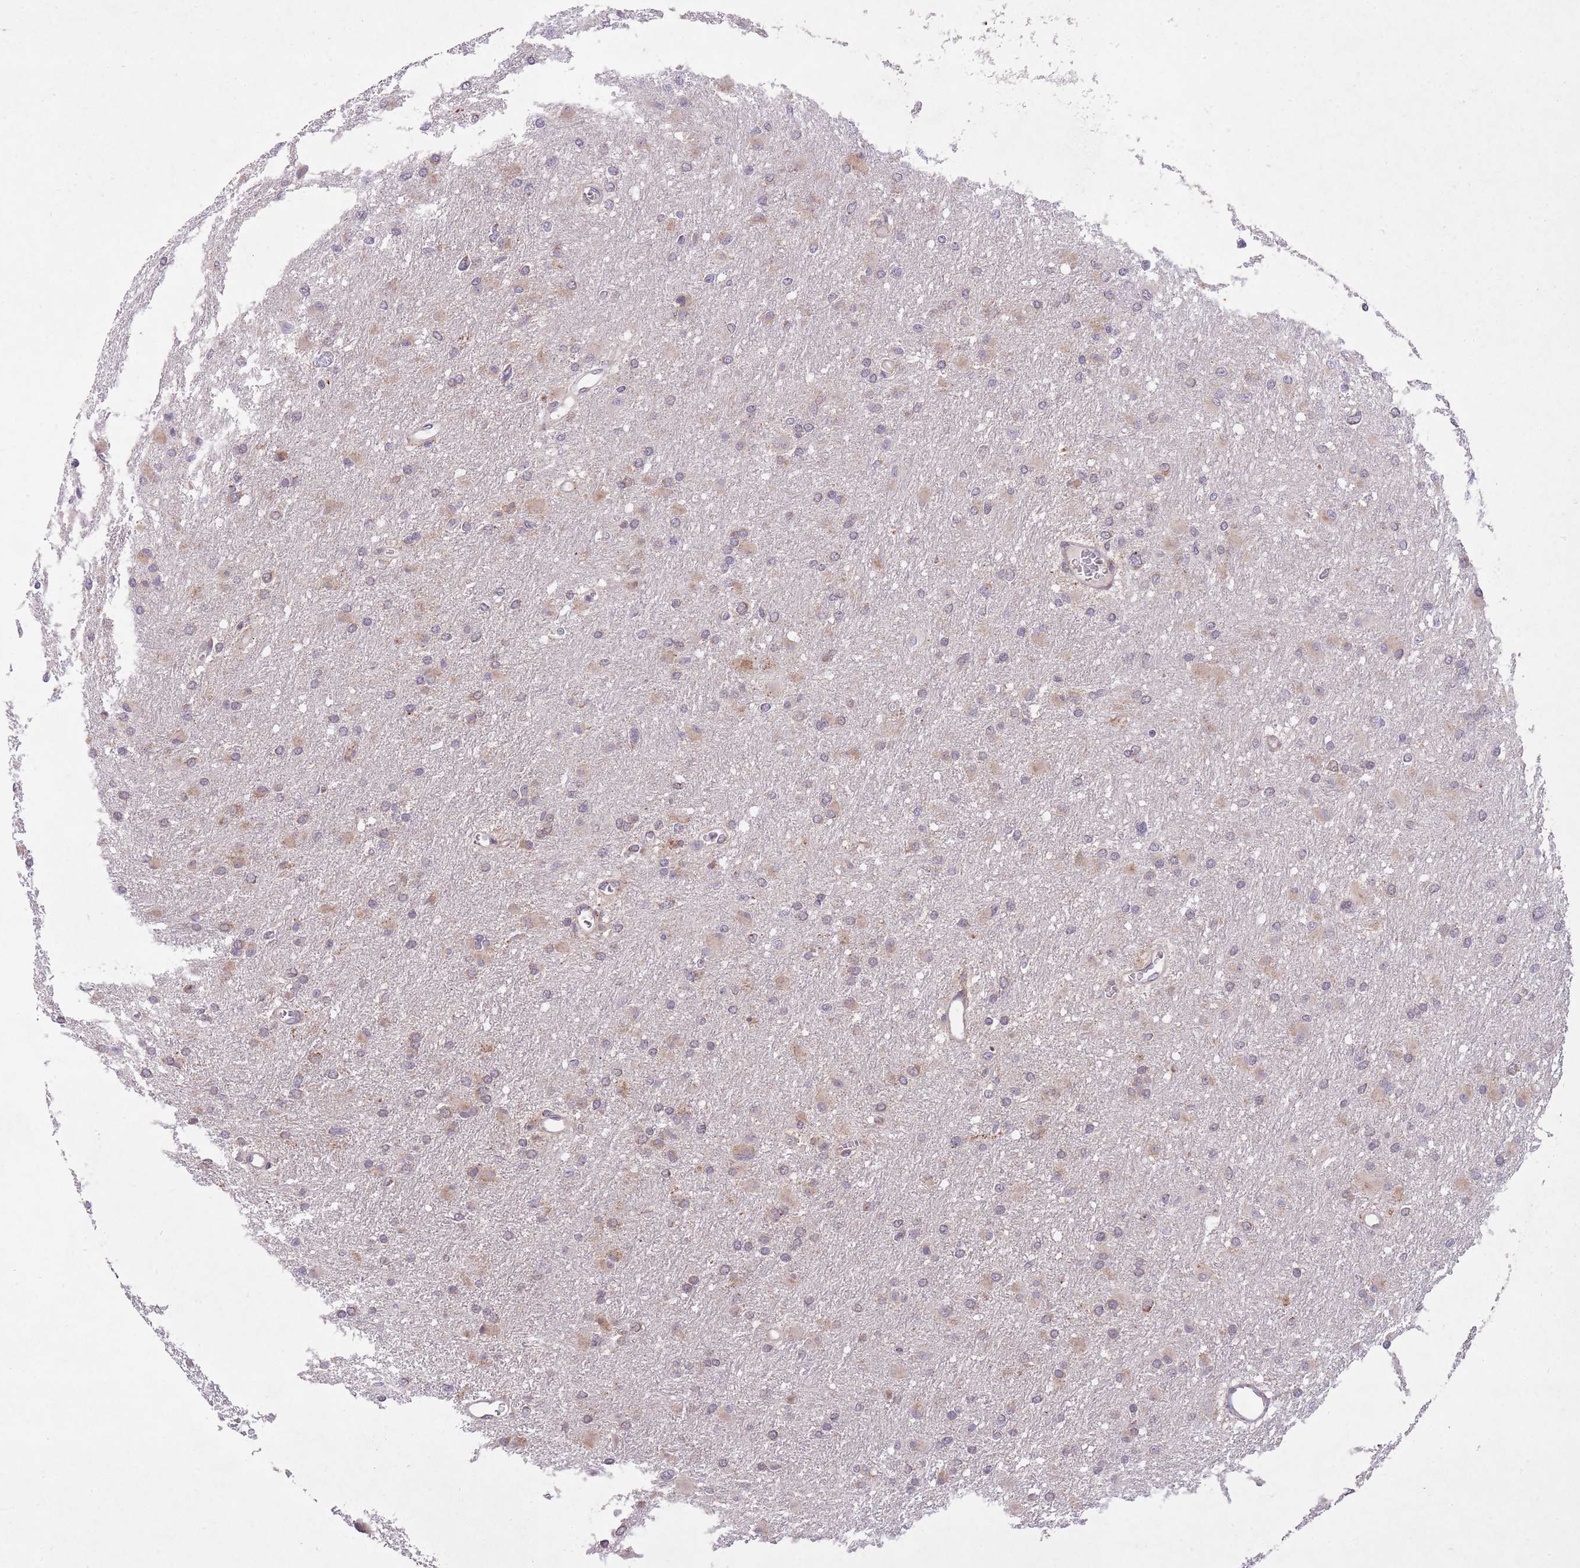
{"staining": {"intensity": "weak", "quantity": "25%-75%", "location": "cytoplasmic/membranous"}, "tissue": "glioma", "cell_type": "Tumor cells", "image_type": "cancer", "snomed": [{"axis": "morphology", "description": "Glioma, malignant, High grade"}, {"axis": "topography", "description": "Cerebral cortex"}], "caption": "IHC of human glioma shows low levels of weak cytoplasmic/membranous expression in about 25%-75% of tumor cells.", "gene": "TTLL3", "patient": {"sex": "female", "age": 36}}